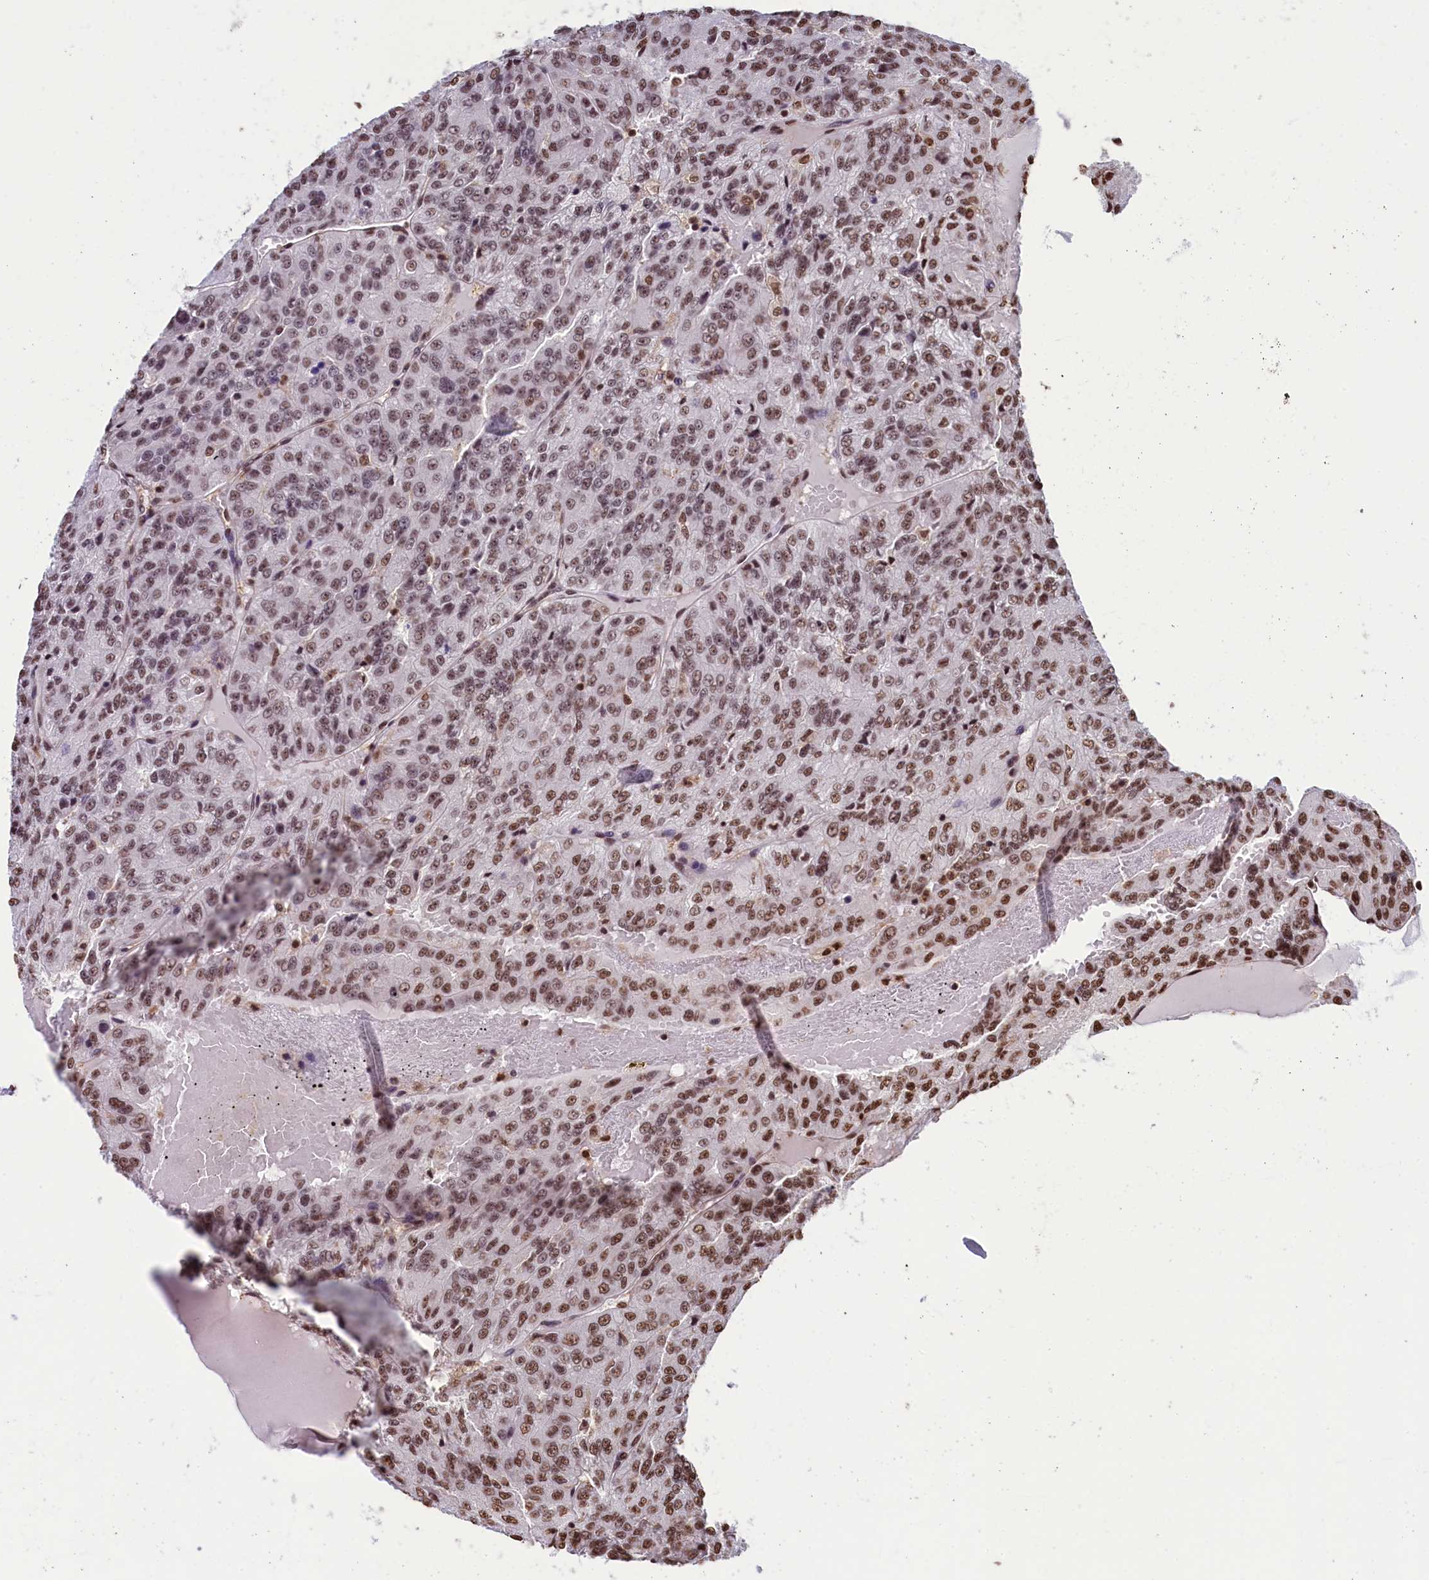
{"staining": {"intensity": "moderate", "quantity": ">75%", "location": "nuclear"}, "tissue": "renal cancer", "cell_type": "Tumor cells", "image_type": "cancer", "snomed": [{"axis": "morphology", "description": "Adenocarcinoma, NOS"}, {"axis": "topography", "description": "Kidney"}], "caption": "Immunohistochemical staining of adenocarcinoma (renal) reveals moderate nuclear protein positivity in about >75% of tumor cells.", "gene": "SNRPD2", "patient": {"sex": "female", "age": 63}}